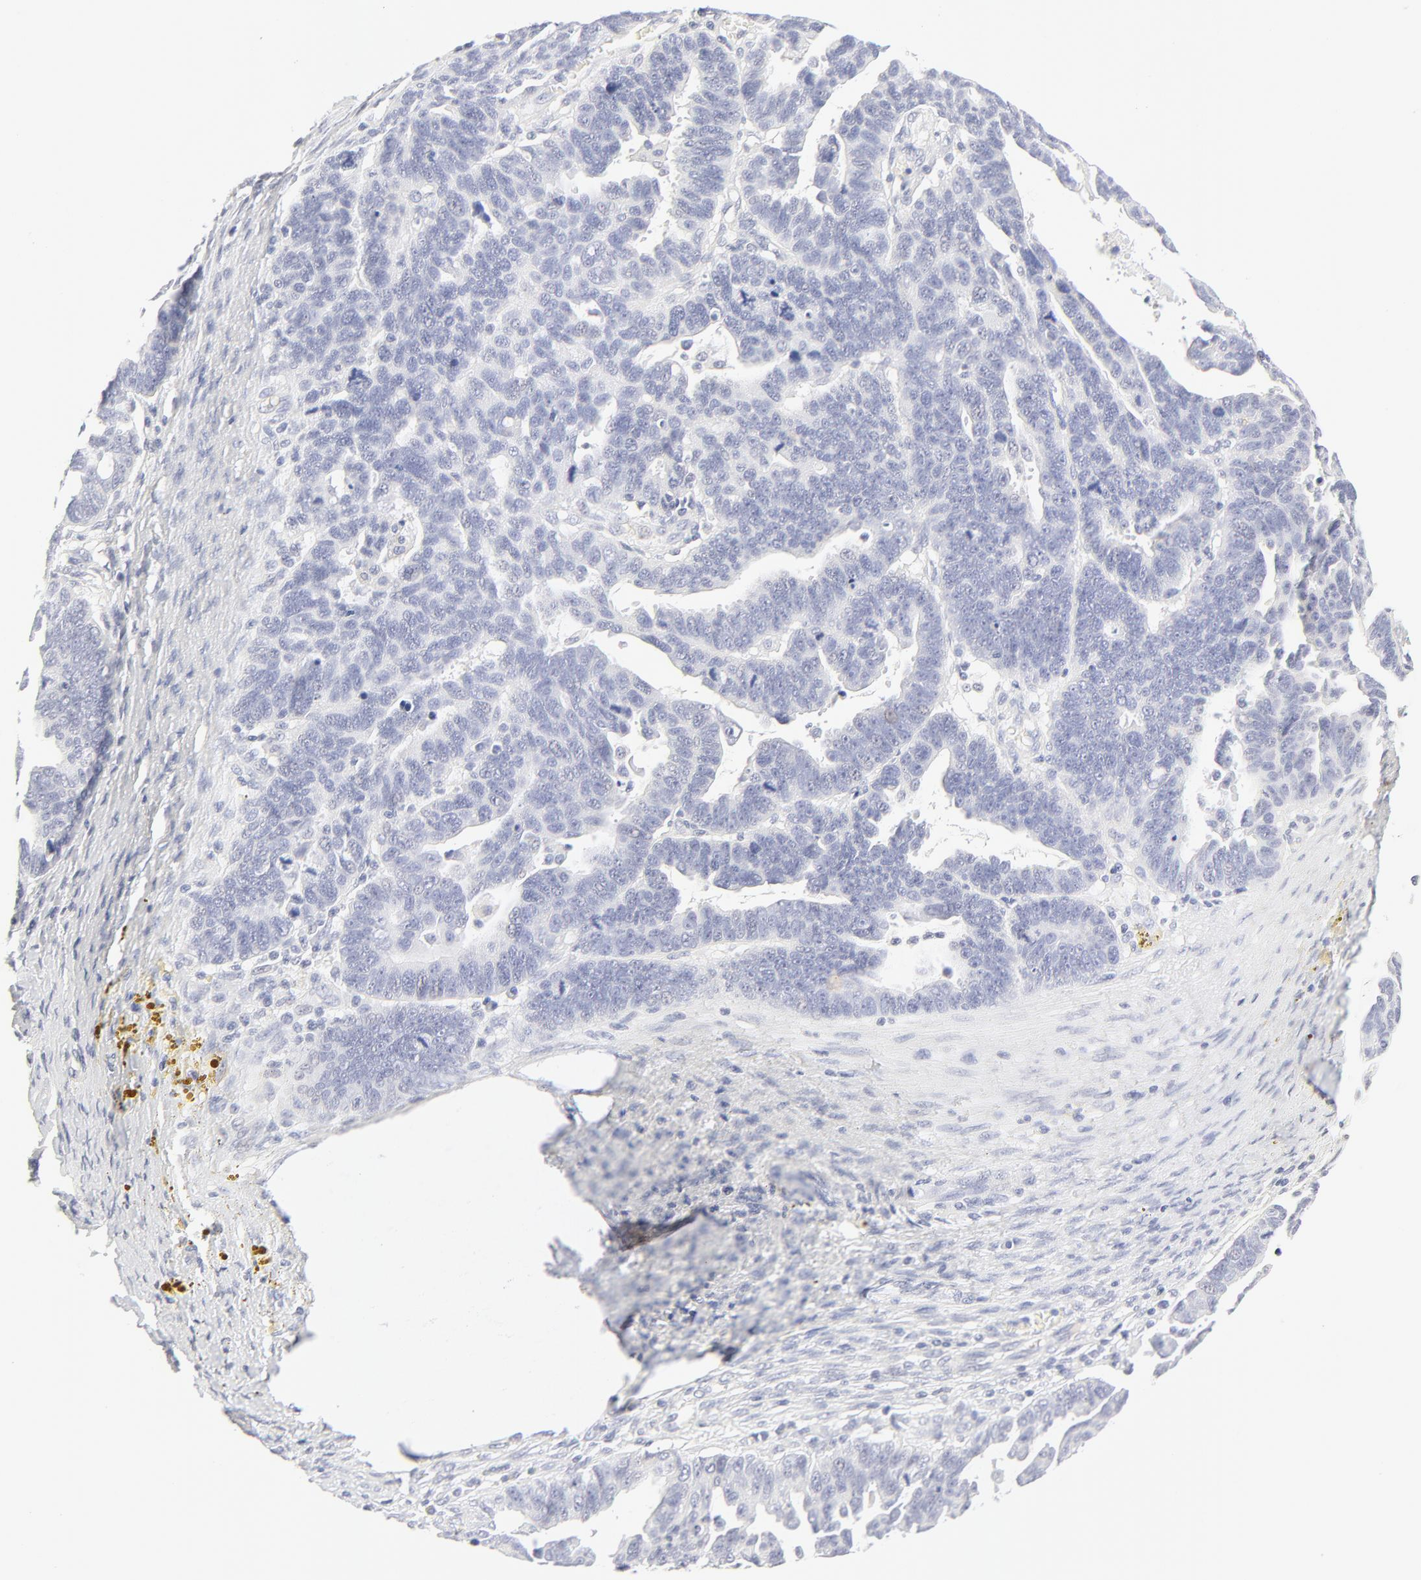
{"staining": {"intensity": "negative", "quantity": "none", "location": "none"}, "tissue": "ovarian cancer", "cell_type": "Tumor cells", "image_type": "cancer", "snomed": [{"axis": "morphology", "description": "Carcinoma, endometroid"}, {"axis": "morphology", "description": "Cystadenocarcinoma, serous, NOS"}, {"axis": "topography", "description": "Ovary"}], "caption": "Immunohistochemistry (IHC) image of neoplastic tissue: serous cystadenocarcinoma (ovarian) stained with DAB (3,3'-diaminobenzidine) exhibits no significant protein staining in tumor cells. (DAB (3,3'-diaminobenzidine) immunohistochemistry, high magnification).", "gene": "NPNT", "patient": {"sex": "female", "age": 45}}